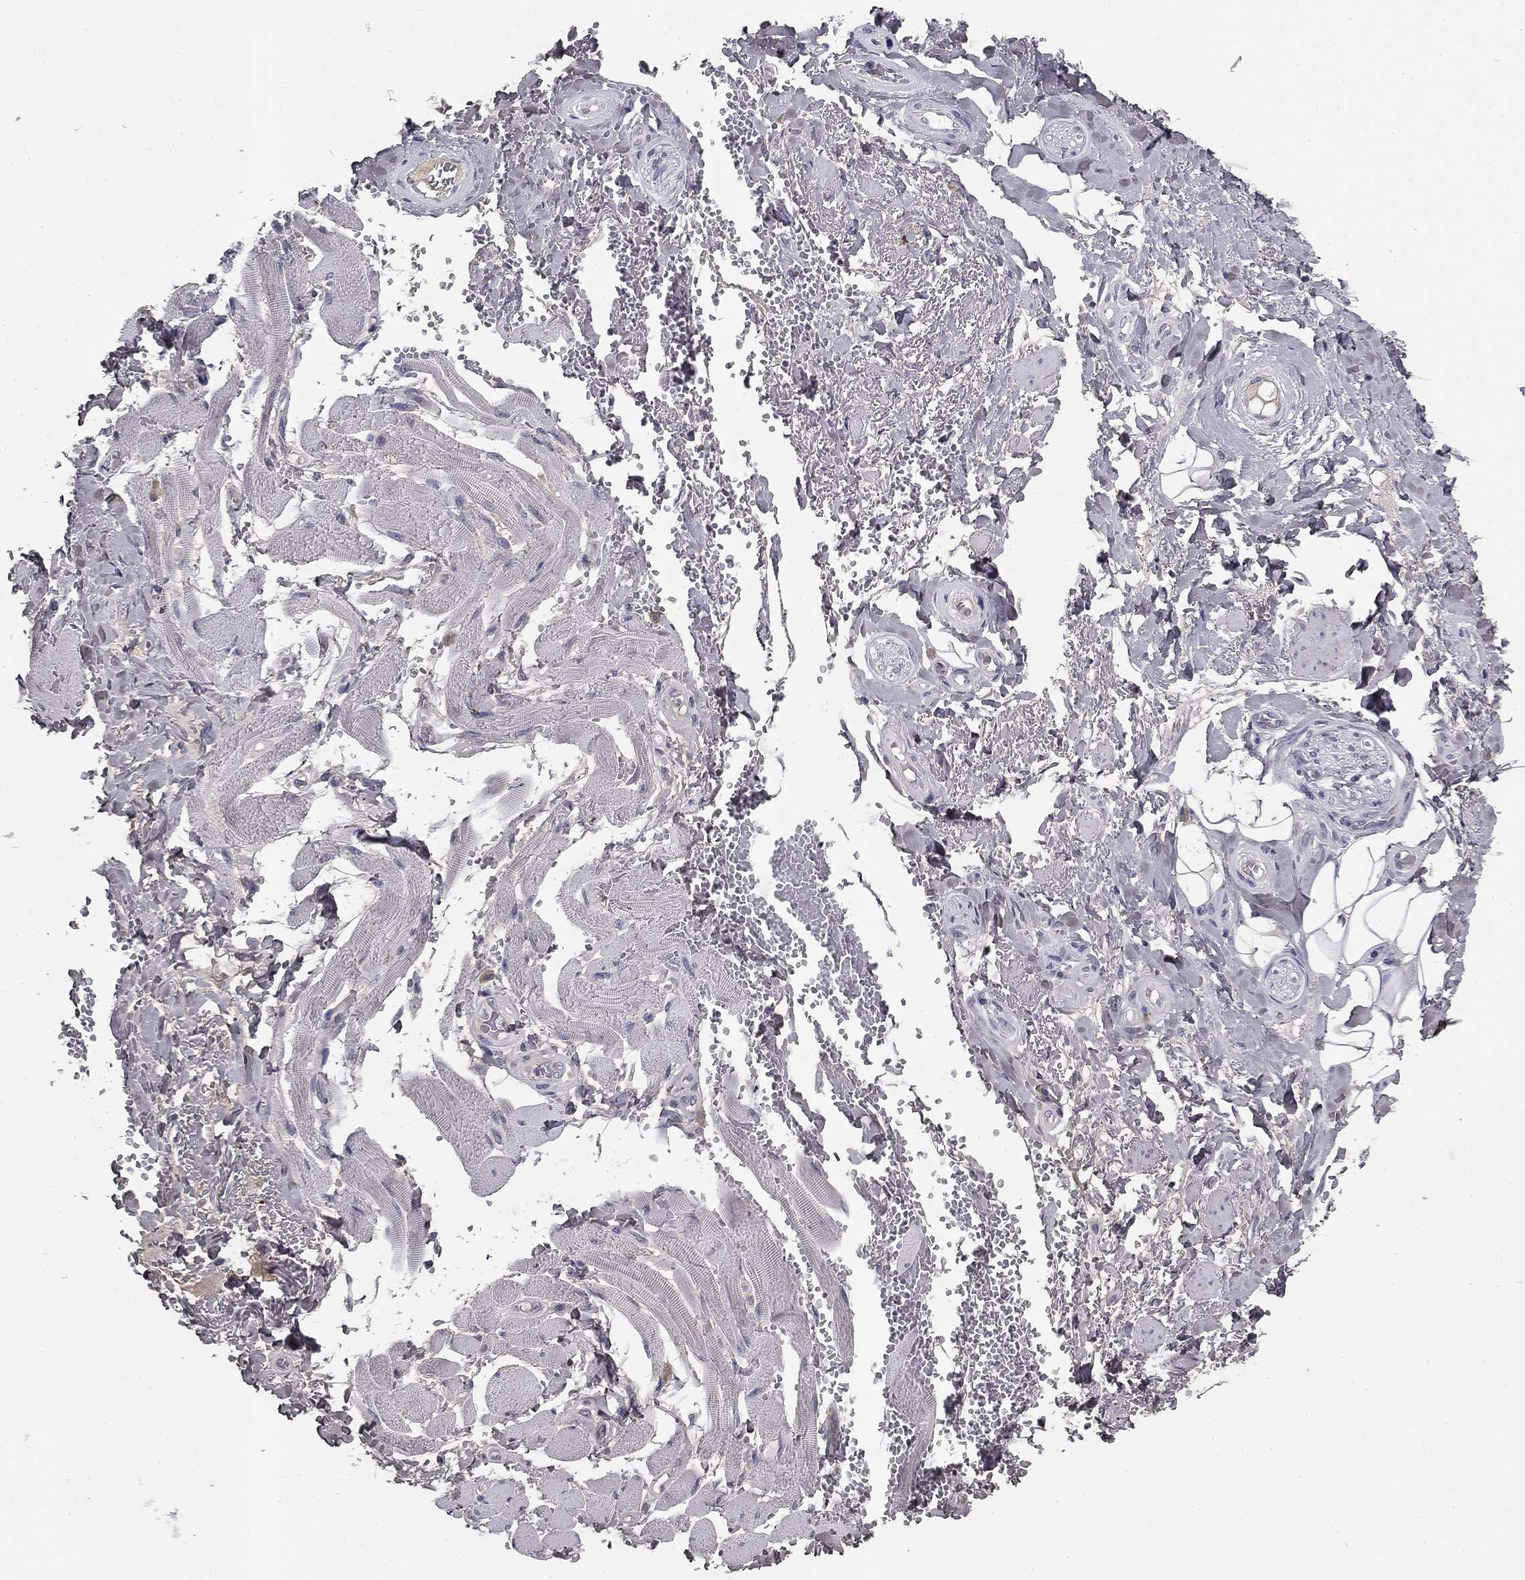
{"staining": {"intensity": "negative", "quantity": "none", "location": "none"}, "tissue": "adipose tissue", "cell_type": "Adipocytes", "image_type": "normal", "snomed": [{"axis": "morphology", "description": "Normal tissue, NOS"}, {"axis": "topography", "description": "Anal"}, {"axis": "topography", "description": "Peripheral nerve tissue"}], "caption": "Immunohistochemistry photomicrograph of benign adipose tissue: adipose tissue stained with DAB (3,3'-diaminobenzidine) exhibits no significant protein expression in adipocytes.", "gene": "COL2A1", "patient": {"sex": "male", "age": 53}}